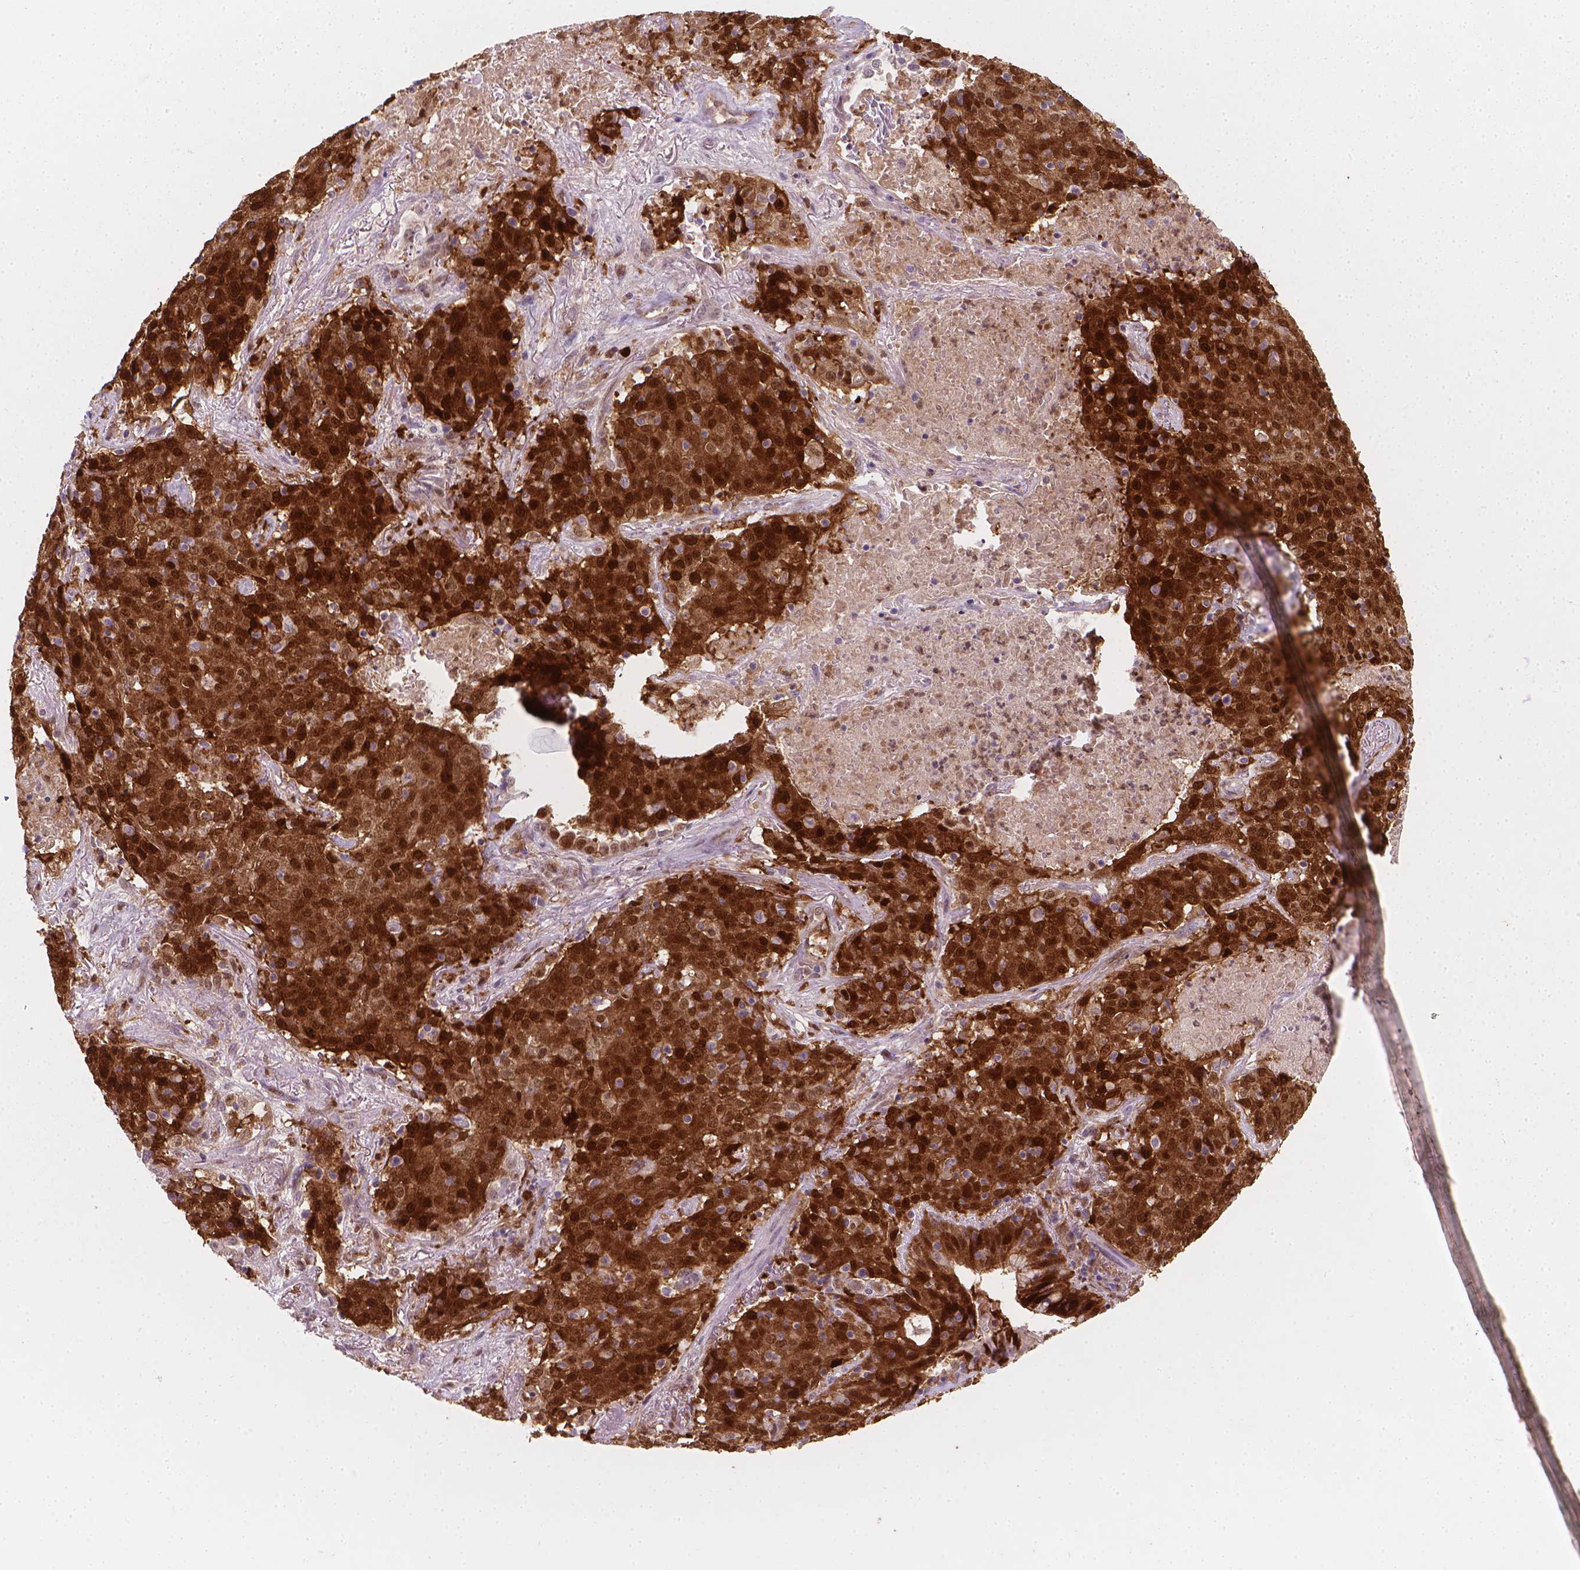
{"staining": {"intensity": "strong", "quantity": ">75%", "location": "cytoplasmic/membranous,nuclear"}, "tissue": "lung cancer", "cell_type": "Tumor cells", "image_type": "cancer", "snomed": [{"axis": "morphology", "description": "Squamous cell carcinoma, NOS"}, {"axis": "topography", "description": "Lung"}], "caption": "This is a micrograph of IHC staining of lung cancer, which shows strong expression in the cytoplasmic/membranous and nuclear of tumor cells.", "gene": "TNFAIP2", "patient": {"sex": "male", "age": 82}}